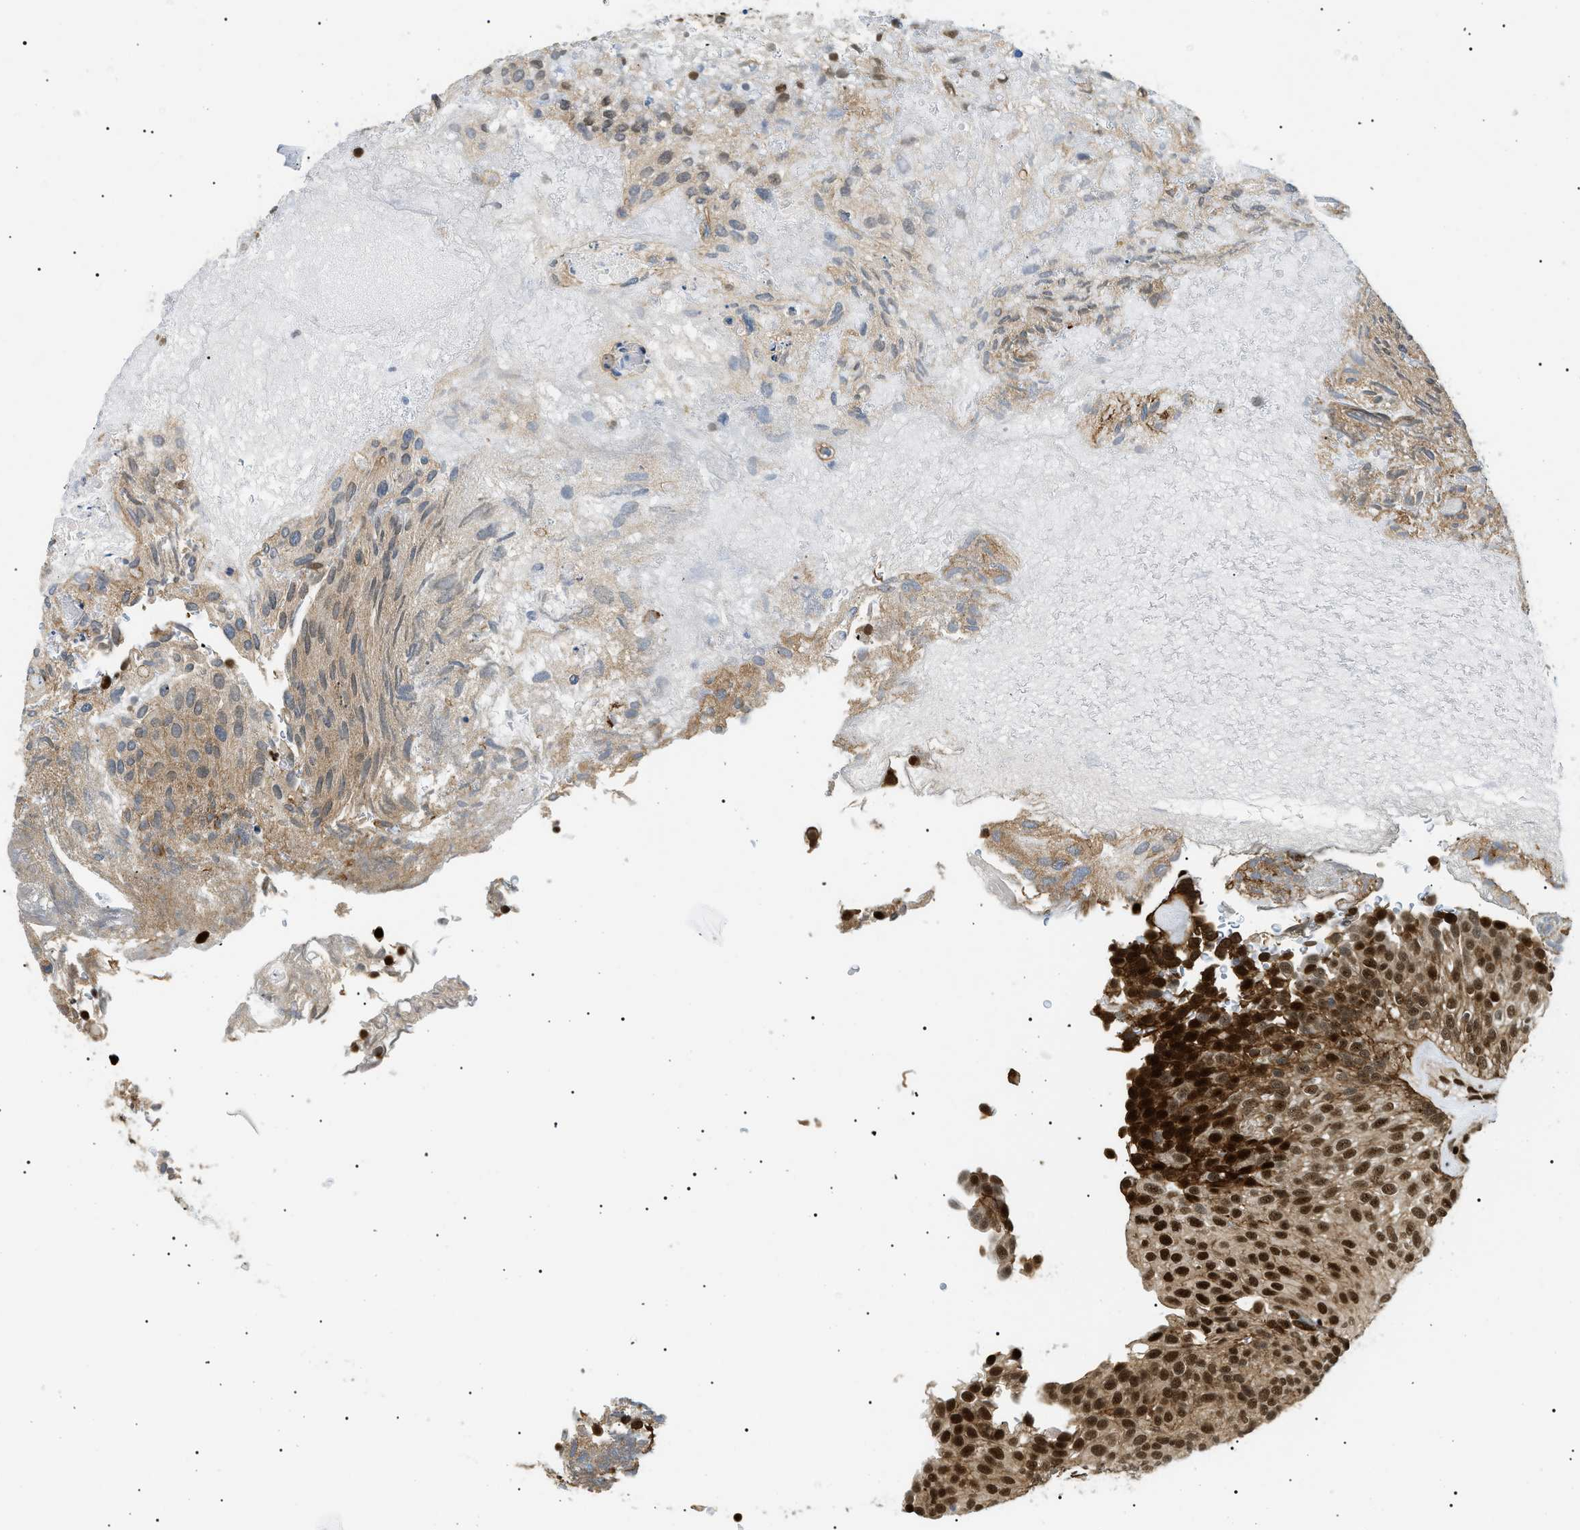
{"staining": {"intensity": "strong", "quantity": ">75%", "location": "cytoplasmic/membranous,nuclear"}, "tissue": "urothelial cancer", "cell_type": "Tumor cells", "image_type": "cancer", "snomed": [{"axis": "morphology", "description": "Urothelial carcinoma, Low grade"}, {"axis": "topography", "description": "Urinary bladder"}], "caption": "Protein staining of urothelial carcinoma (low-grade) tissue shows strong cytoplasmic/membranous and nuclear staining in approximately >75% of tumor cells. The protein is shown in brown color, while the nuclei are stained blue.", "gene": "CWC25", "patient": {"sex": "male", "age": 78}}